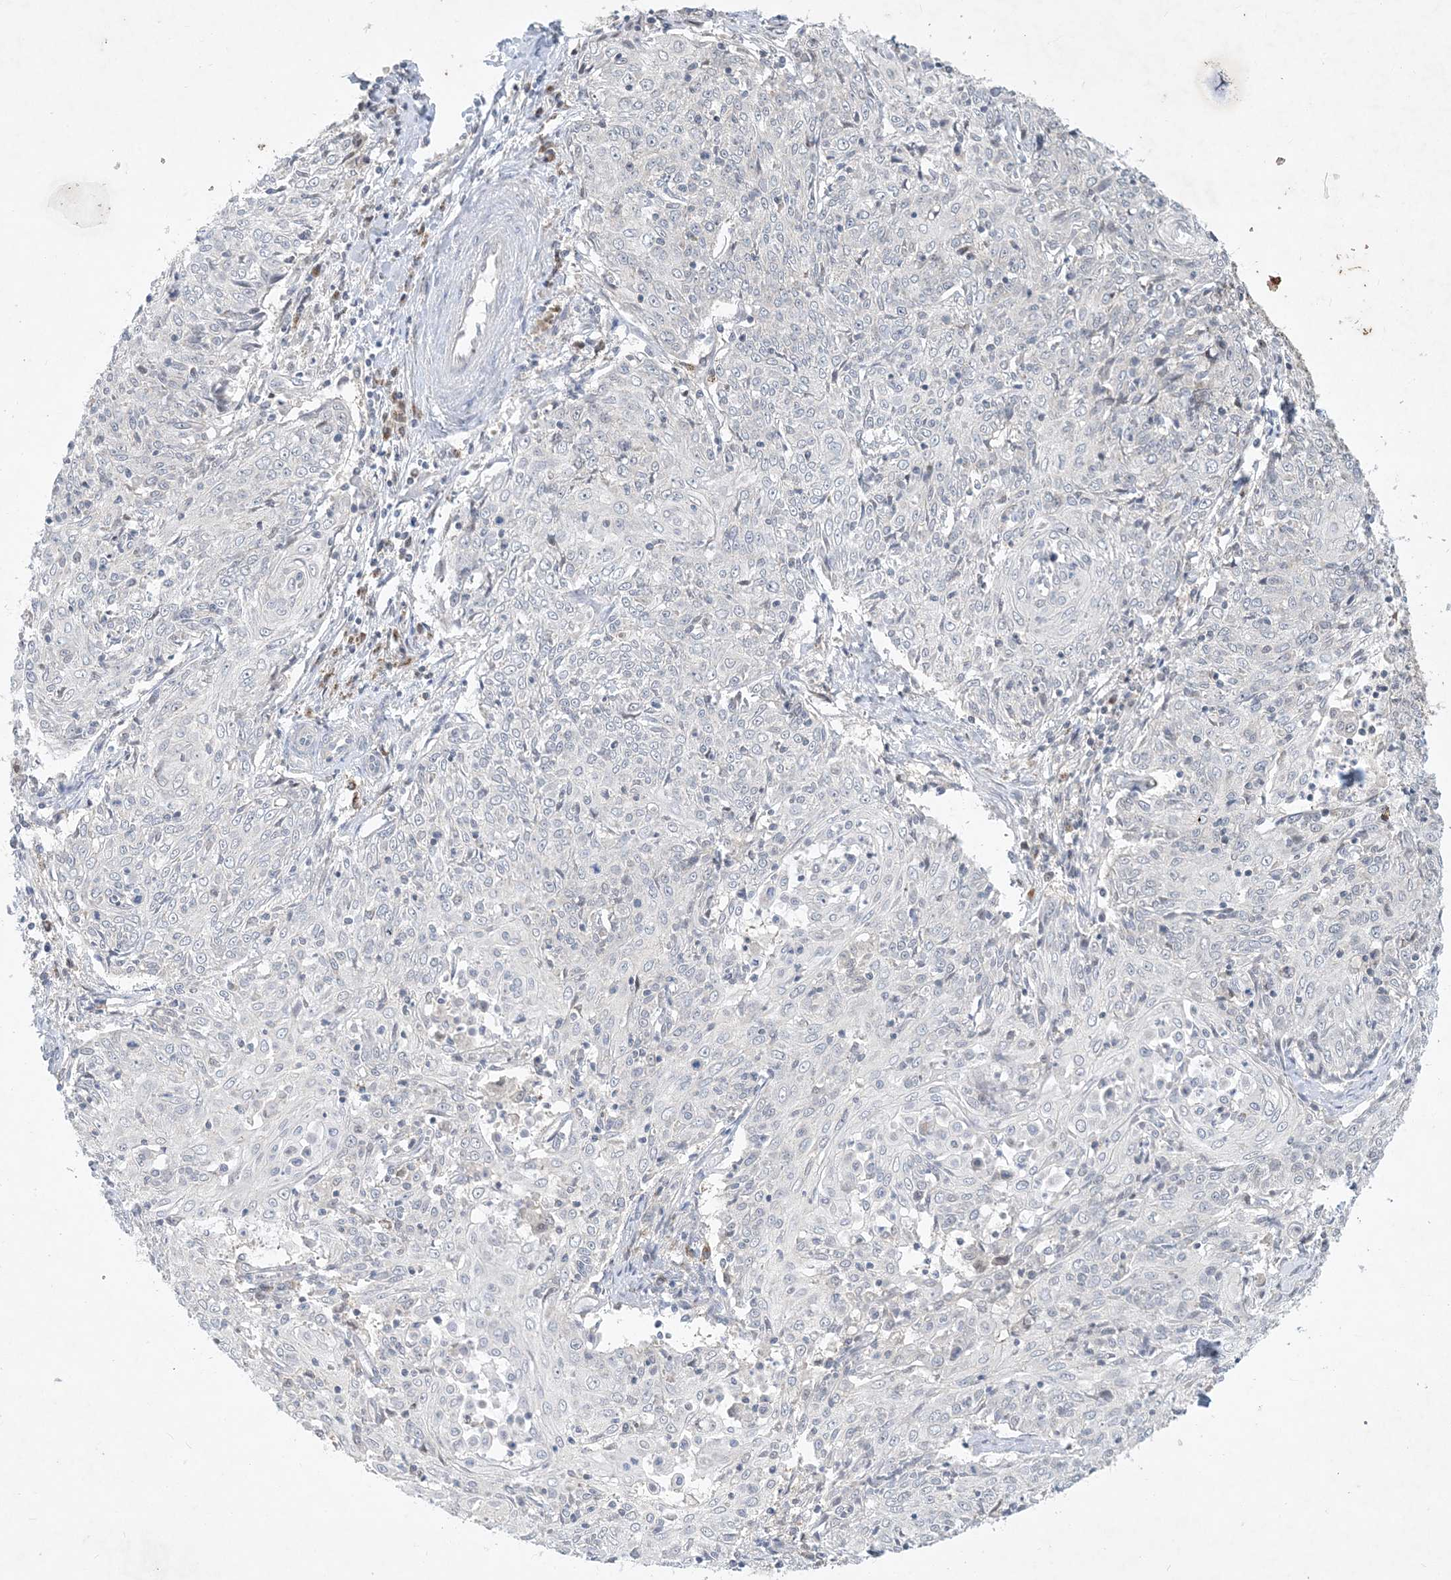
{"staining": {"intensity": "negative", "quantity": "none", "location": "none"}, "tissue": "cervical cancer", "cell_type": "Tumor cells", "image_type": "cancer", "snomed": [{"axis": "morphology", "description": "Squamous cell carcinoma, NOS"}, {"axis": "topography", "description": "Cervix"}], "caption": "DAB immunohistochemical staining of human cervical squamous cell carcinoma reveals no significant staining in tumor cells. The staining is performed using DAB (3,3'-diaminobenzidine) brown chromogen with nuclei counter-stained in using hematoxylin.", "gene": "CCDC14", "patient": {"sex": "female", "age": 48}}